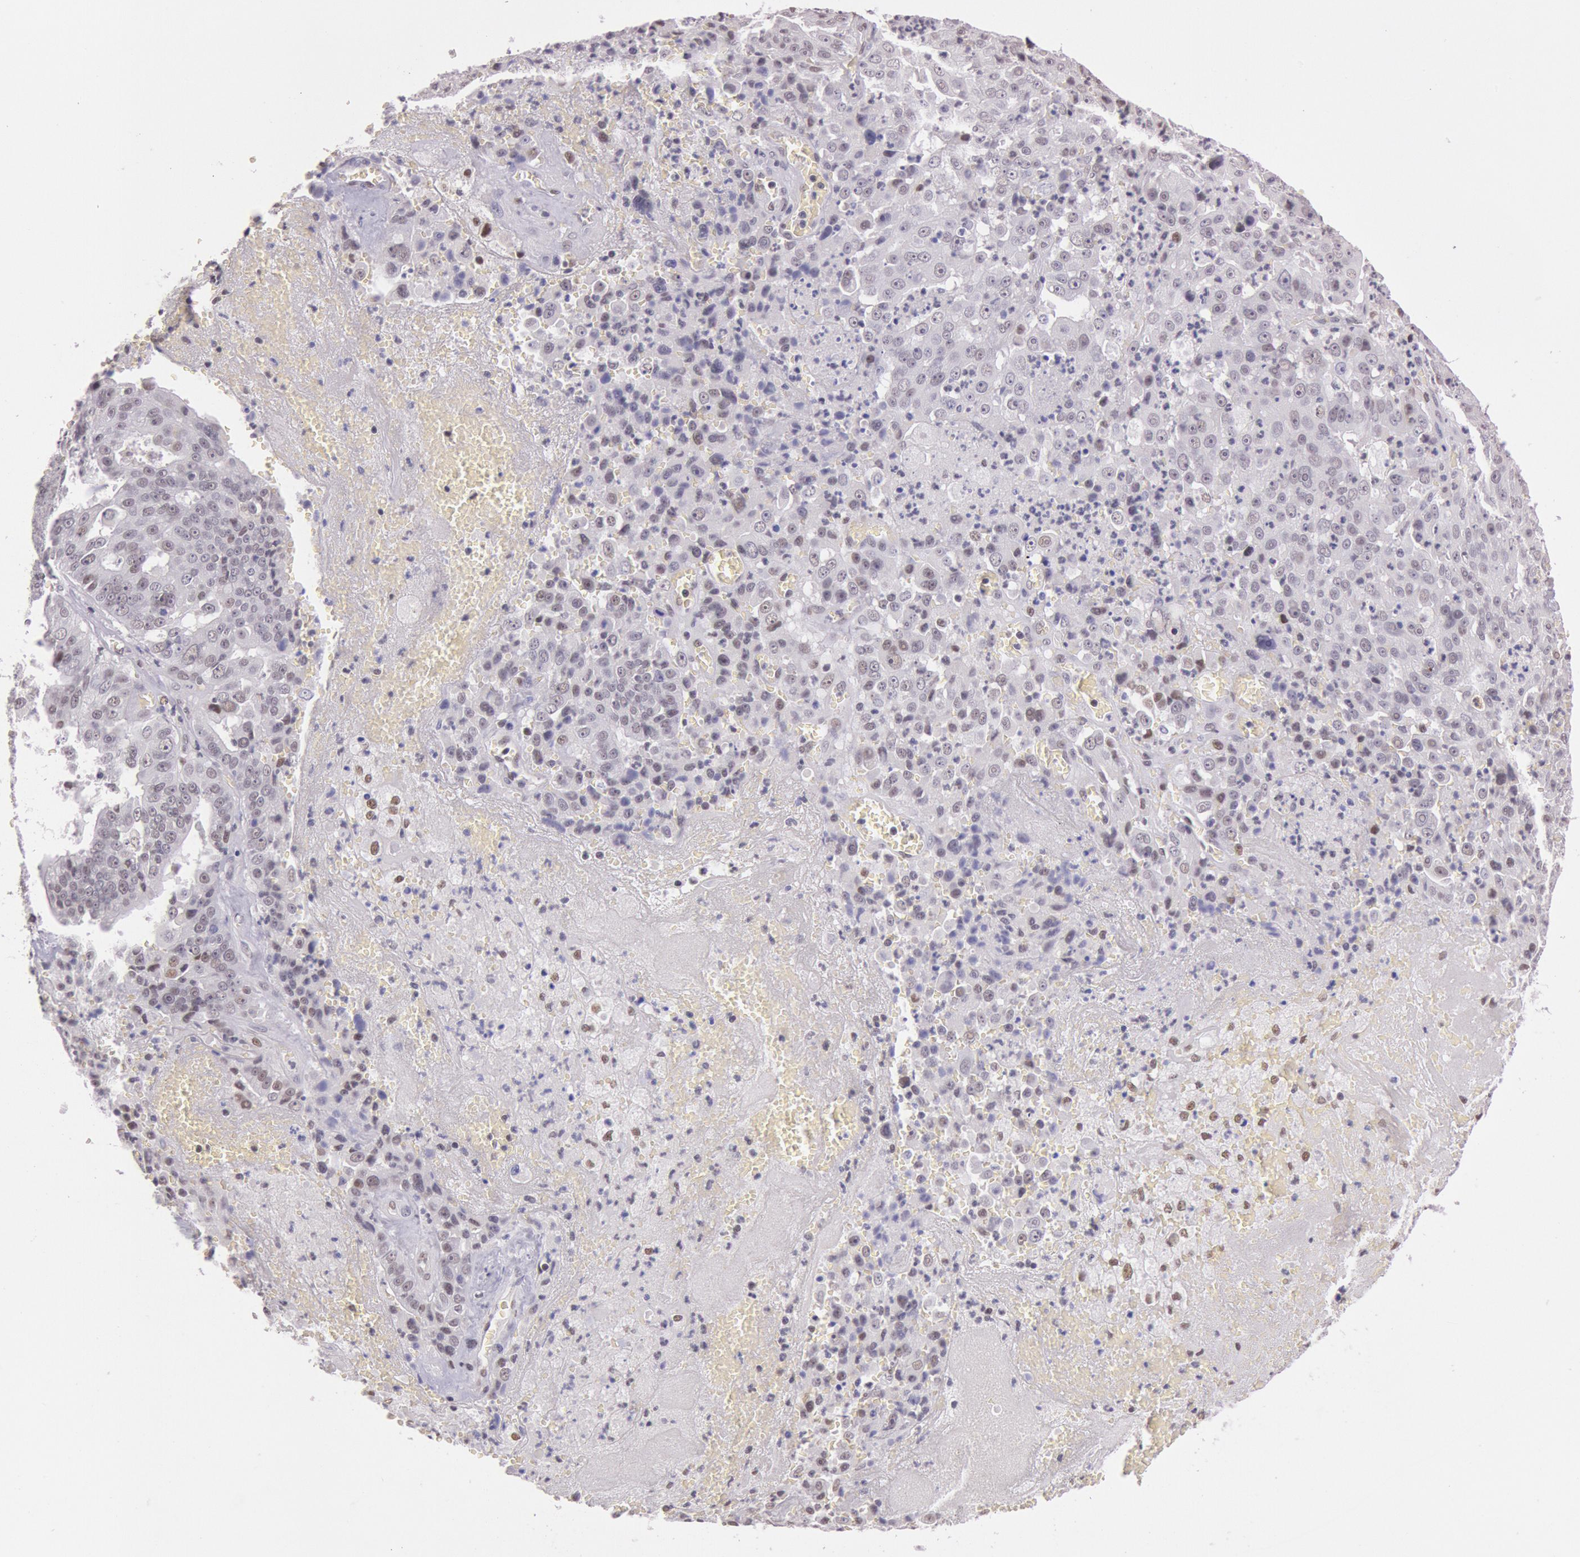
{"staining": {"intensity": "weak", "quantity": "<25%", "location": "nuclear"}, "tissue": "liver cancer", "cell_type": "Tumor cells", "image_type": "cancer", "snomed": [{"axis": "morphology", "description": "Cholangiocarcinoma"}, {"axis": "topography", "description": "Liver"}], "caption": "Cholangiocarcinoma (liver) was stained to show a protein in brown. There is no significant staining in tumor cells.", "gene": "TASL", "patient": {"sex": "female", "age": 79}}